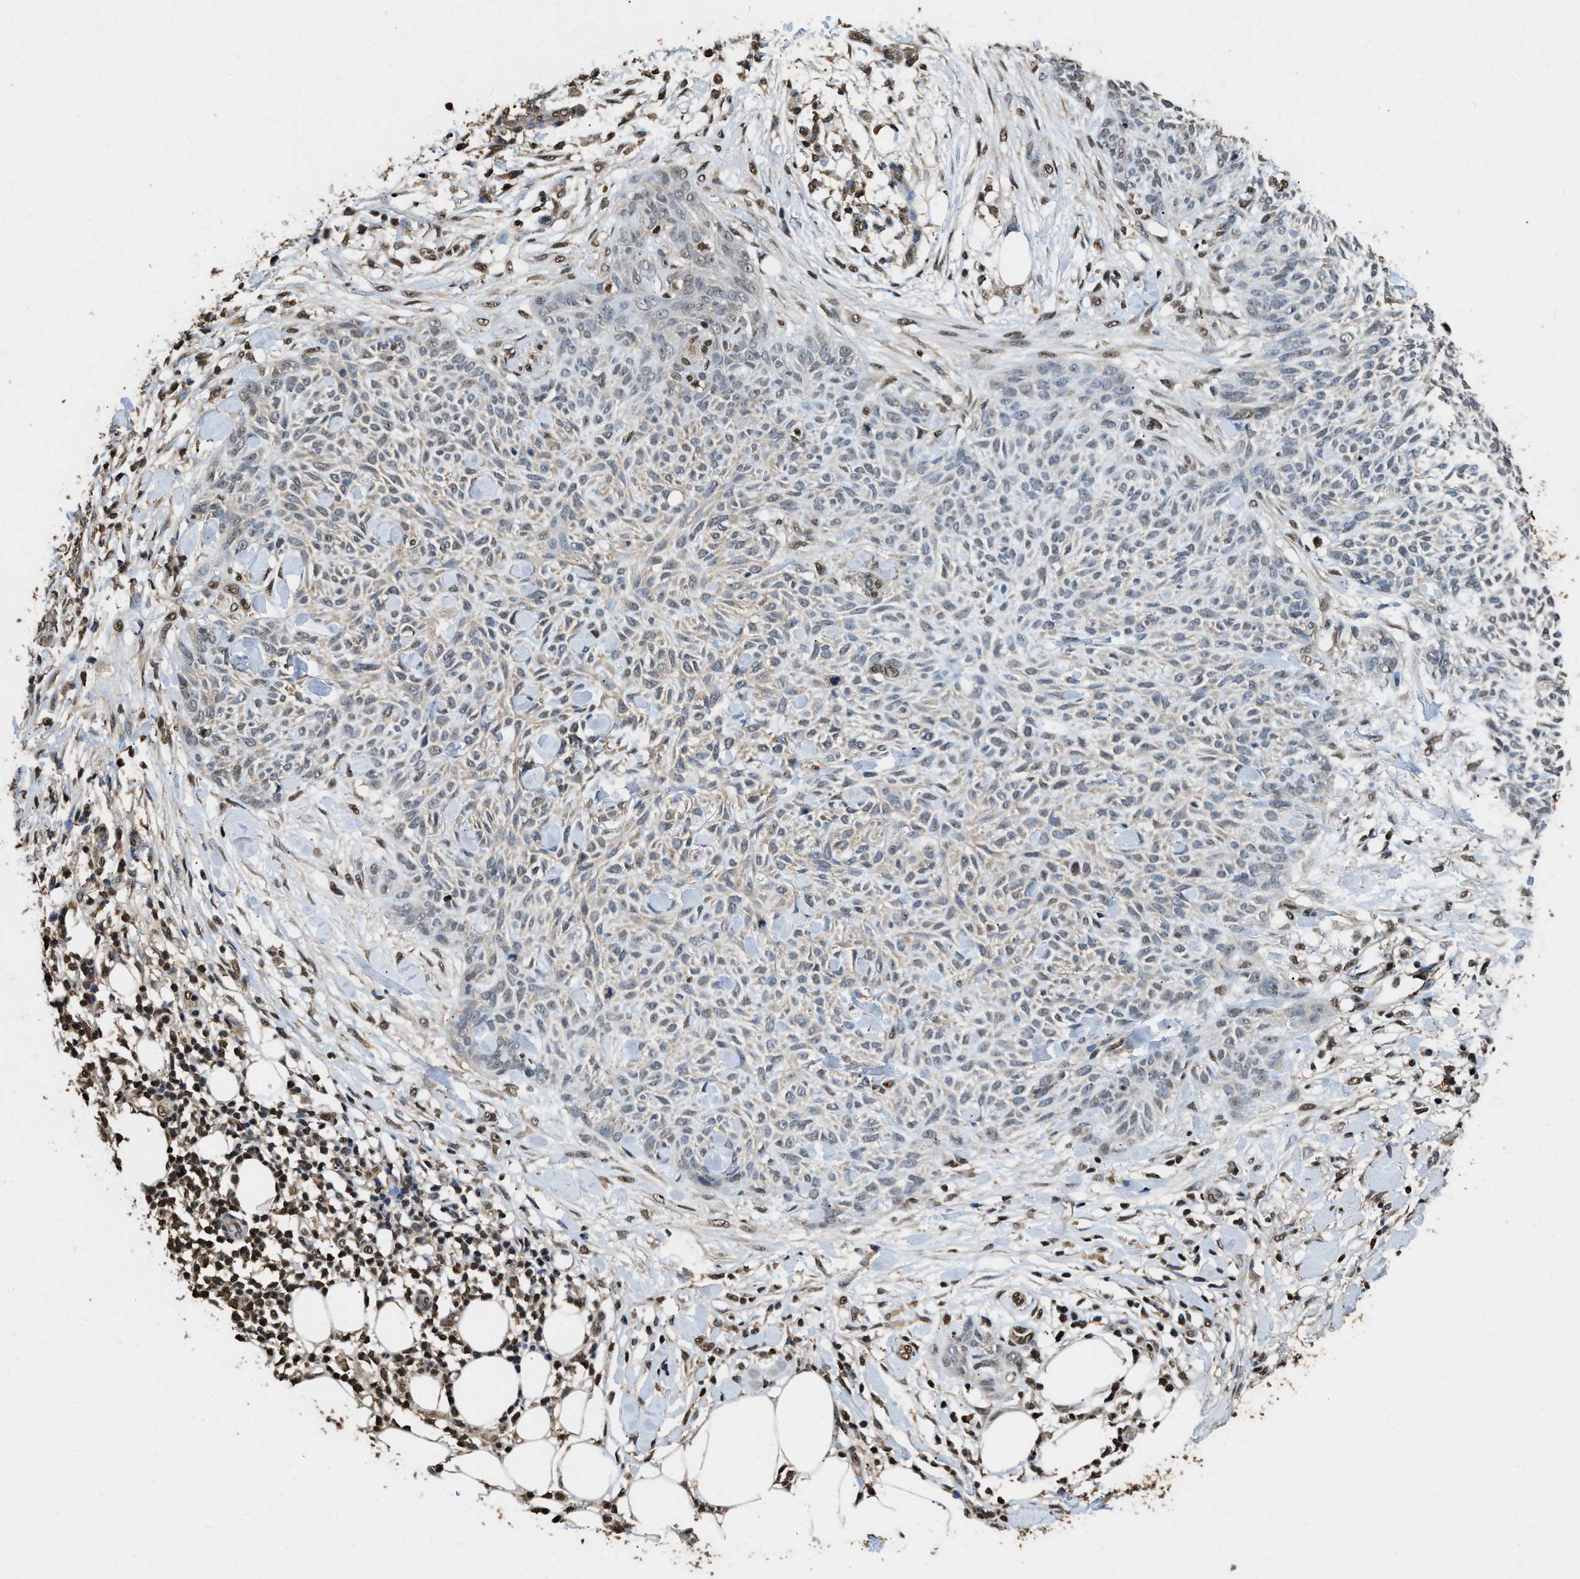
{"staining": {"intensity": "weak", "quantity": "<25%", "location": "cytoplasmic/membranous"}, "tissue": "skin cancer", "cell_type": "Tumor cells", "image_type": "cancer", "snomed": [{"axis": "morphology", "description": "Basal cell carcinoma"}, {"axis": "topography", "description": "Skin"}], "caption": "High power microscopy image of an immunohistochemistry image of skin cancer, revealing no significant expression in tumor cells.", "gene": "GAPDH", "patient": {"sex": "female", "age": 84}}